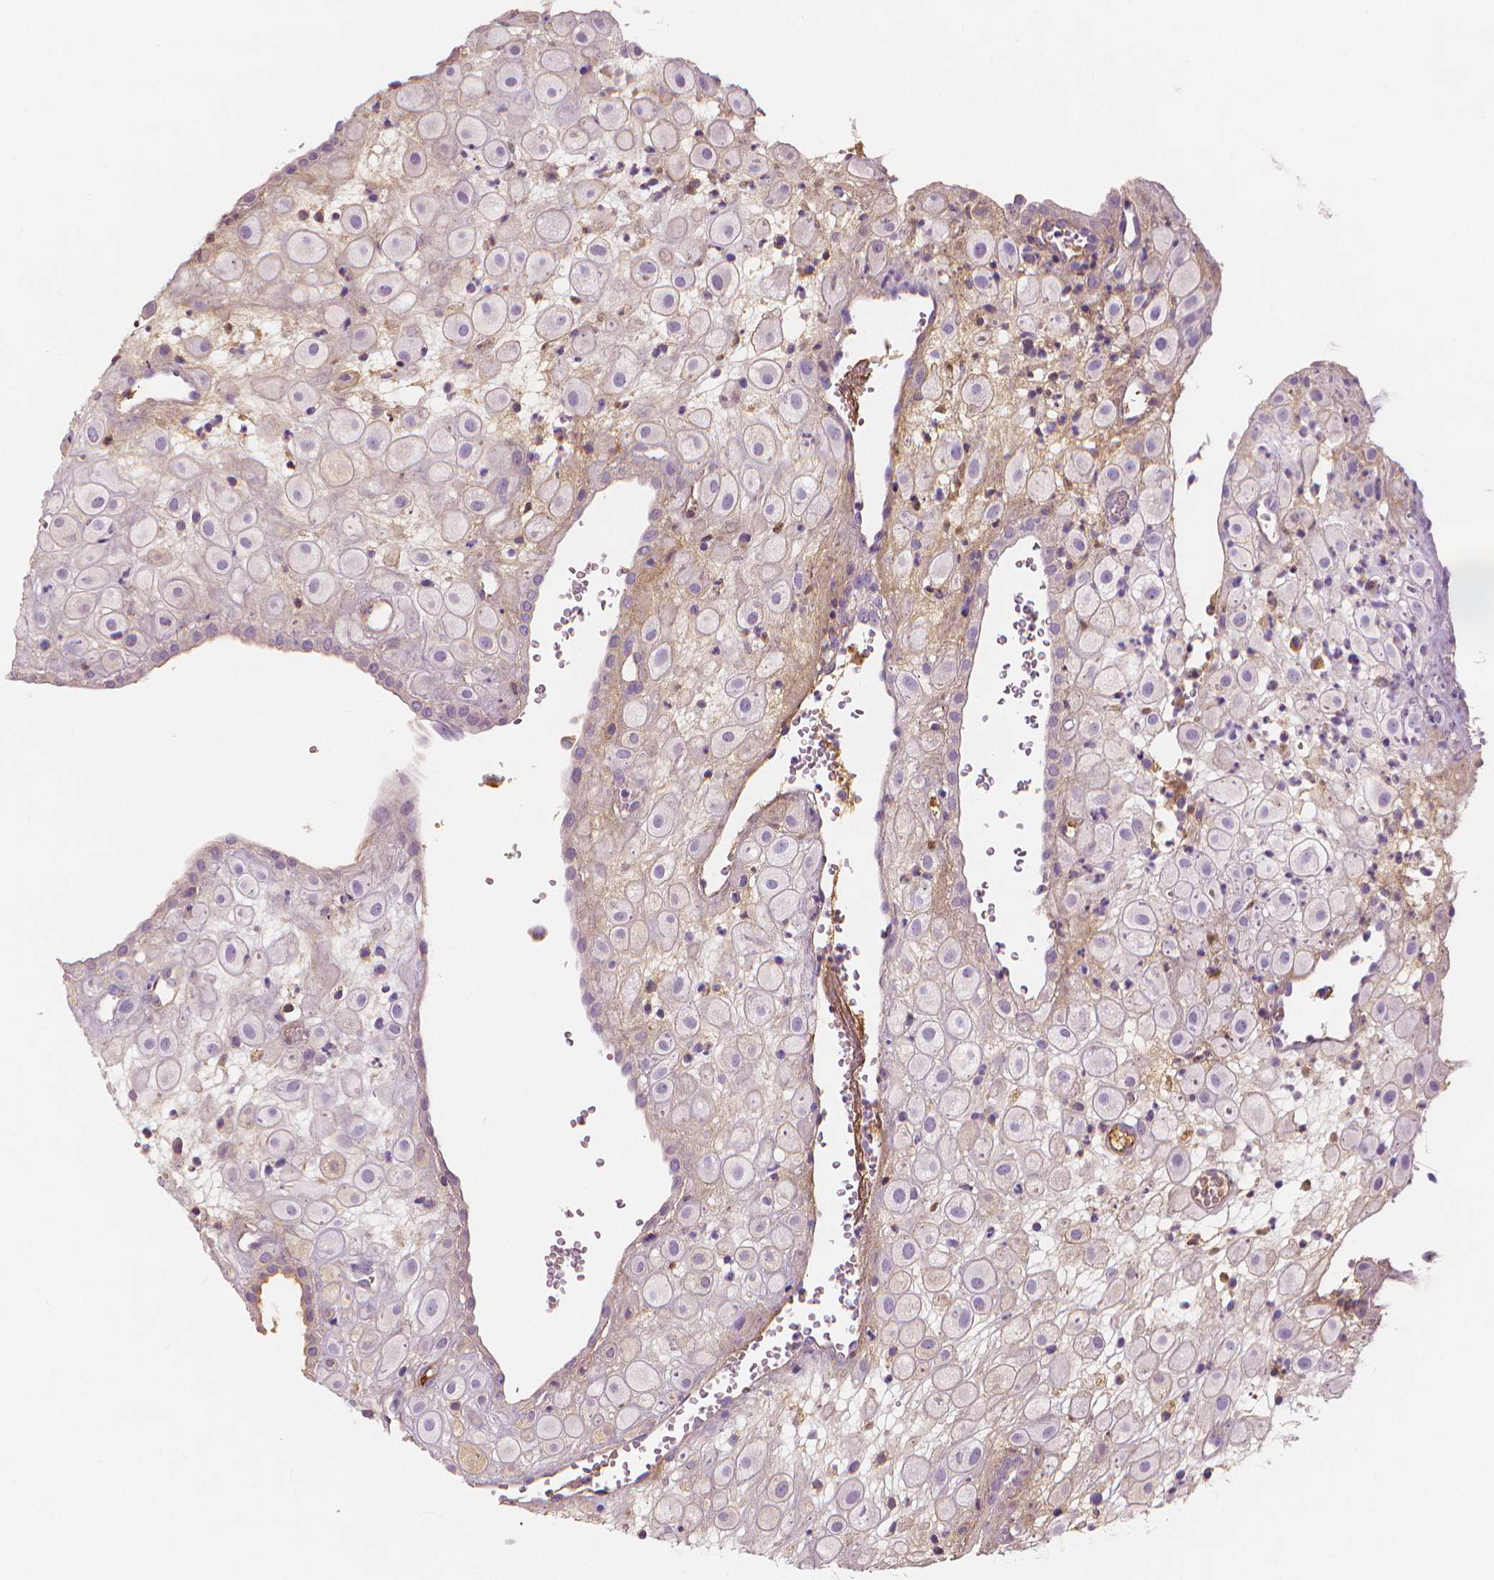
{"staining": {"intensity": "negative", "quantity": "none", "location": "none"}, "tissue": "placenta", "cell_type": "Decidual cells", "image_type": "normal", "snomed": [{"axis": "morphology", "description": "Normal tissue, NOS"}, {"axis": "topography", "description": "Placenta"}], "caption": "Immunohistochemistry (IHC) photomicrograph of benign placenta: placenta stained with DAB (3,3'-diaminobenzidine) exhibits no significant protein staining in decidual cells.", "gene": "APOA4", "patient": {"sex": "female", "age": 24}}